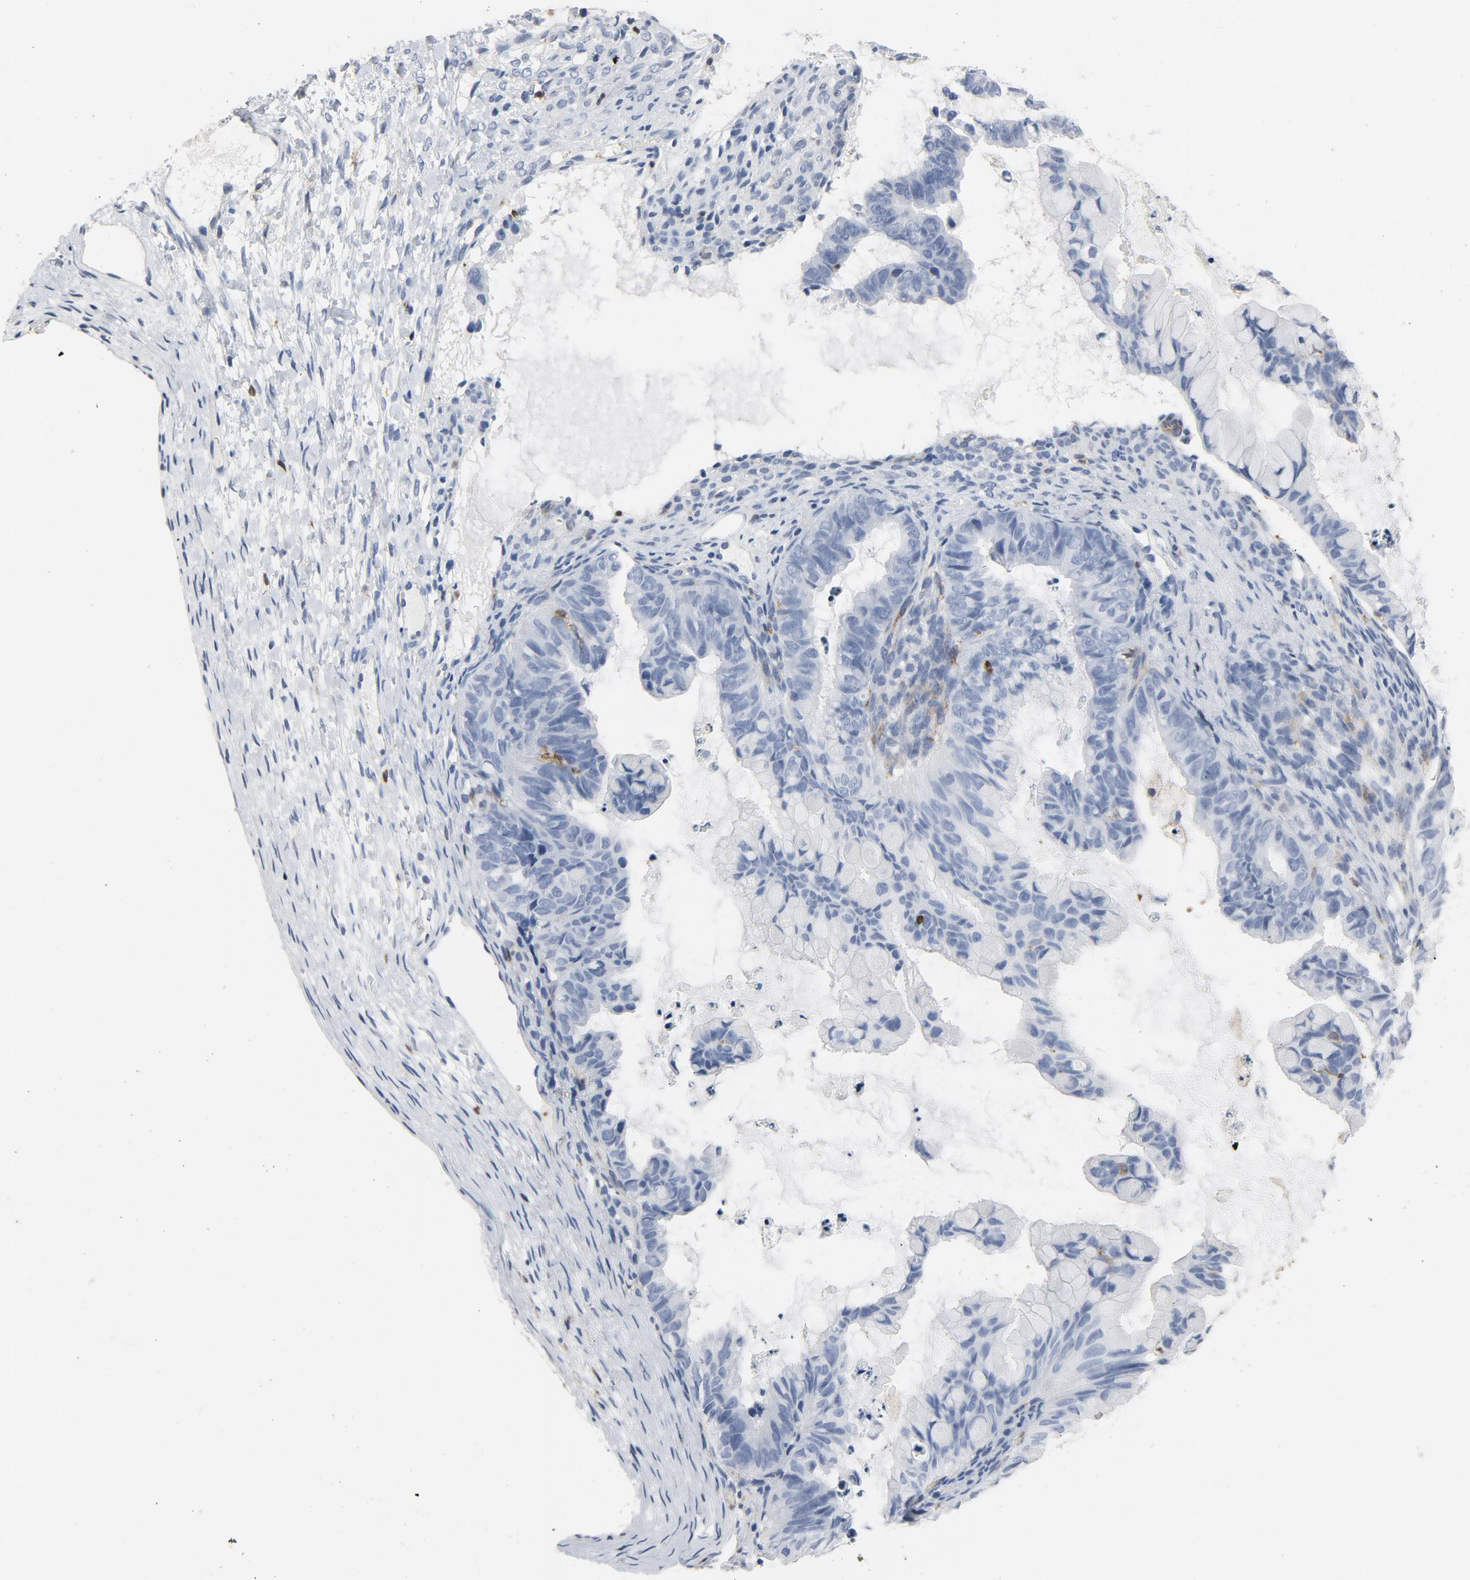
{"staining": {"intensity": "weak", "quantity": "<25%", "location": "cytoplasmic/membranous"}, "tissue": "ovarian cancer", "cell_type": "Tumor cells", "image_type": "cancer", "snomed": [{"axis": "morphology", "description": "Cystadenocarcinoma, mucinous, NOS"}, {"axis": "topography", "description": "Ovary"}], "caption": "Ovarian cancer (mucinous cystadenocarcinoma) was stained to show a protein in brown. There is no significant staining in tumor cells.", "gene": "LCP2", "patient": {"sex": "female", "age": 36}}